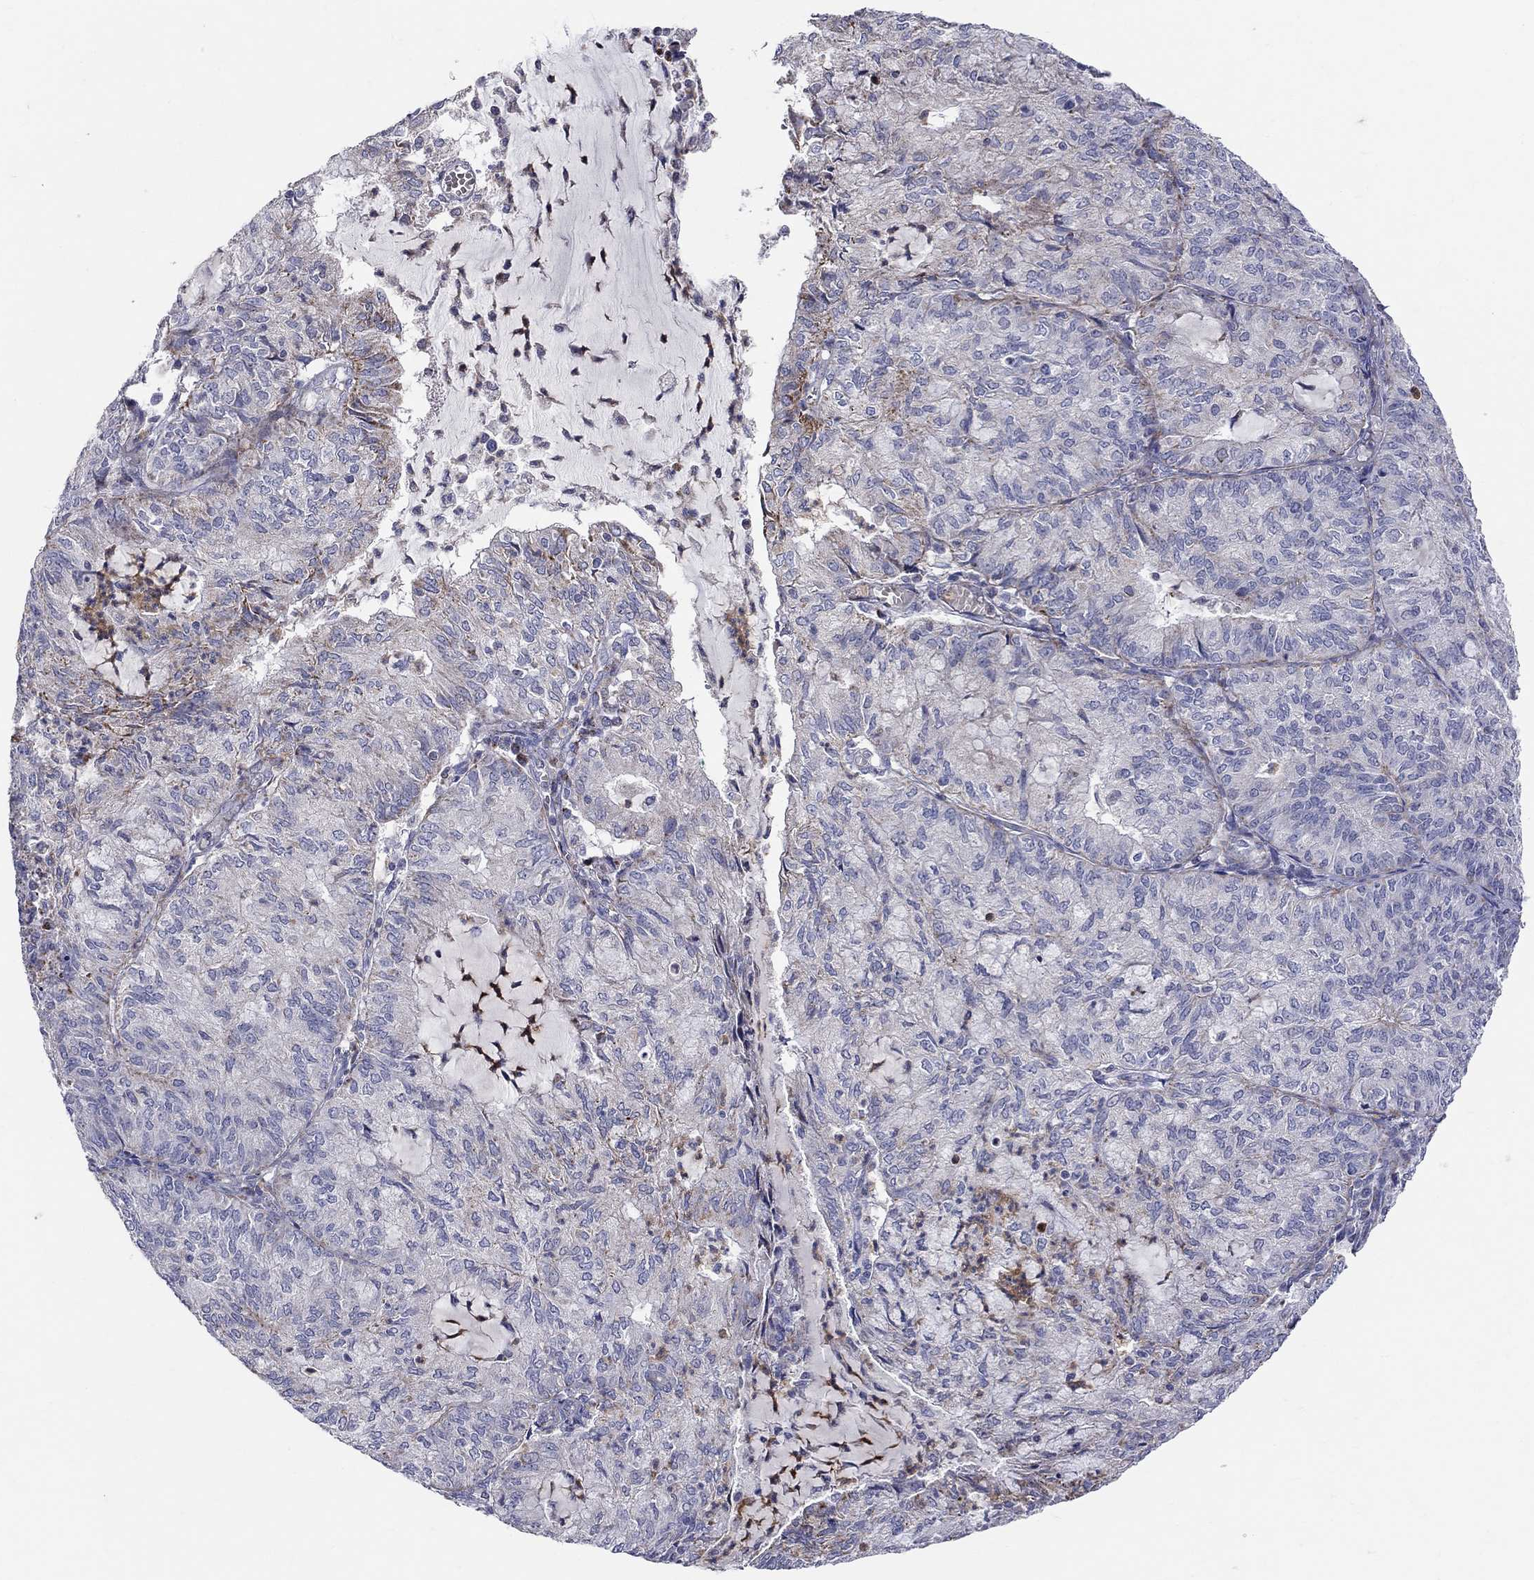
{"staining": {"intensity": "negative", "quantity": "none", "location": "none"}, "tissue": "endometrial cancer", "cell_type": "Tumor cells", "image_type": "cancer", "snomed": [{"axis": "morphology", "description": "Adenocarcinoma, NOS"}, {"axis": "topography", "description": "Endometrium"}], "caption": "Immunohistochemistry histopathology image of neoplastic tissue: human endometrial adenocarcinoma stained with DAB (3,3'-diaminobenzidine) reveals no significant protein positivity in tumor cells. (Stains: DAB (3,3'-diaminobenzidine) IHC with hematoxylin counter stain, Microscopy: brightfield microscopy at high magnification).", "gene": "HMX2", "patient": {"sex": "female", "age": 82}}